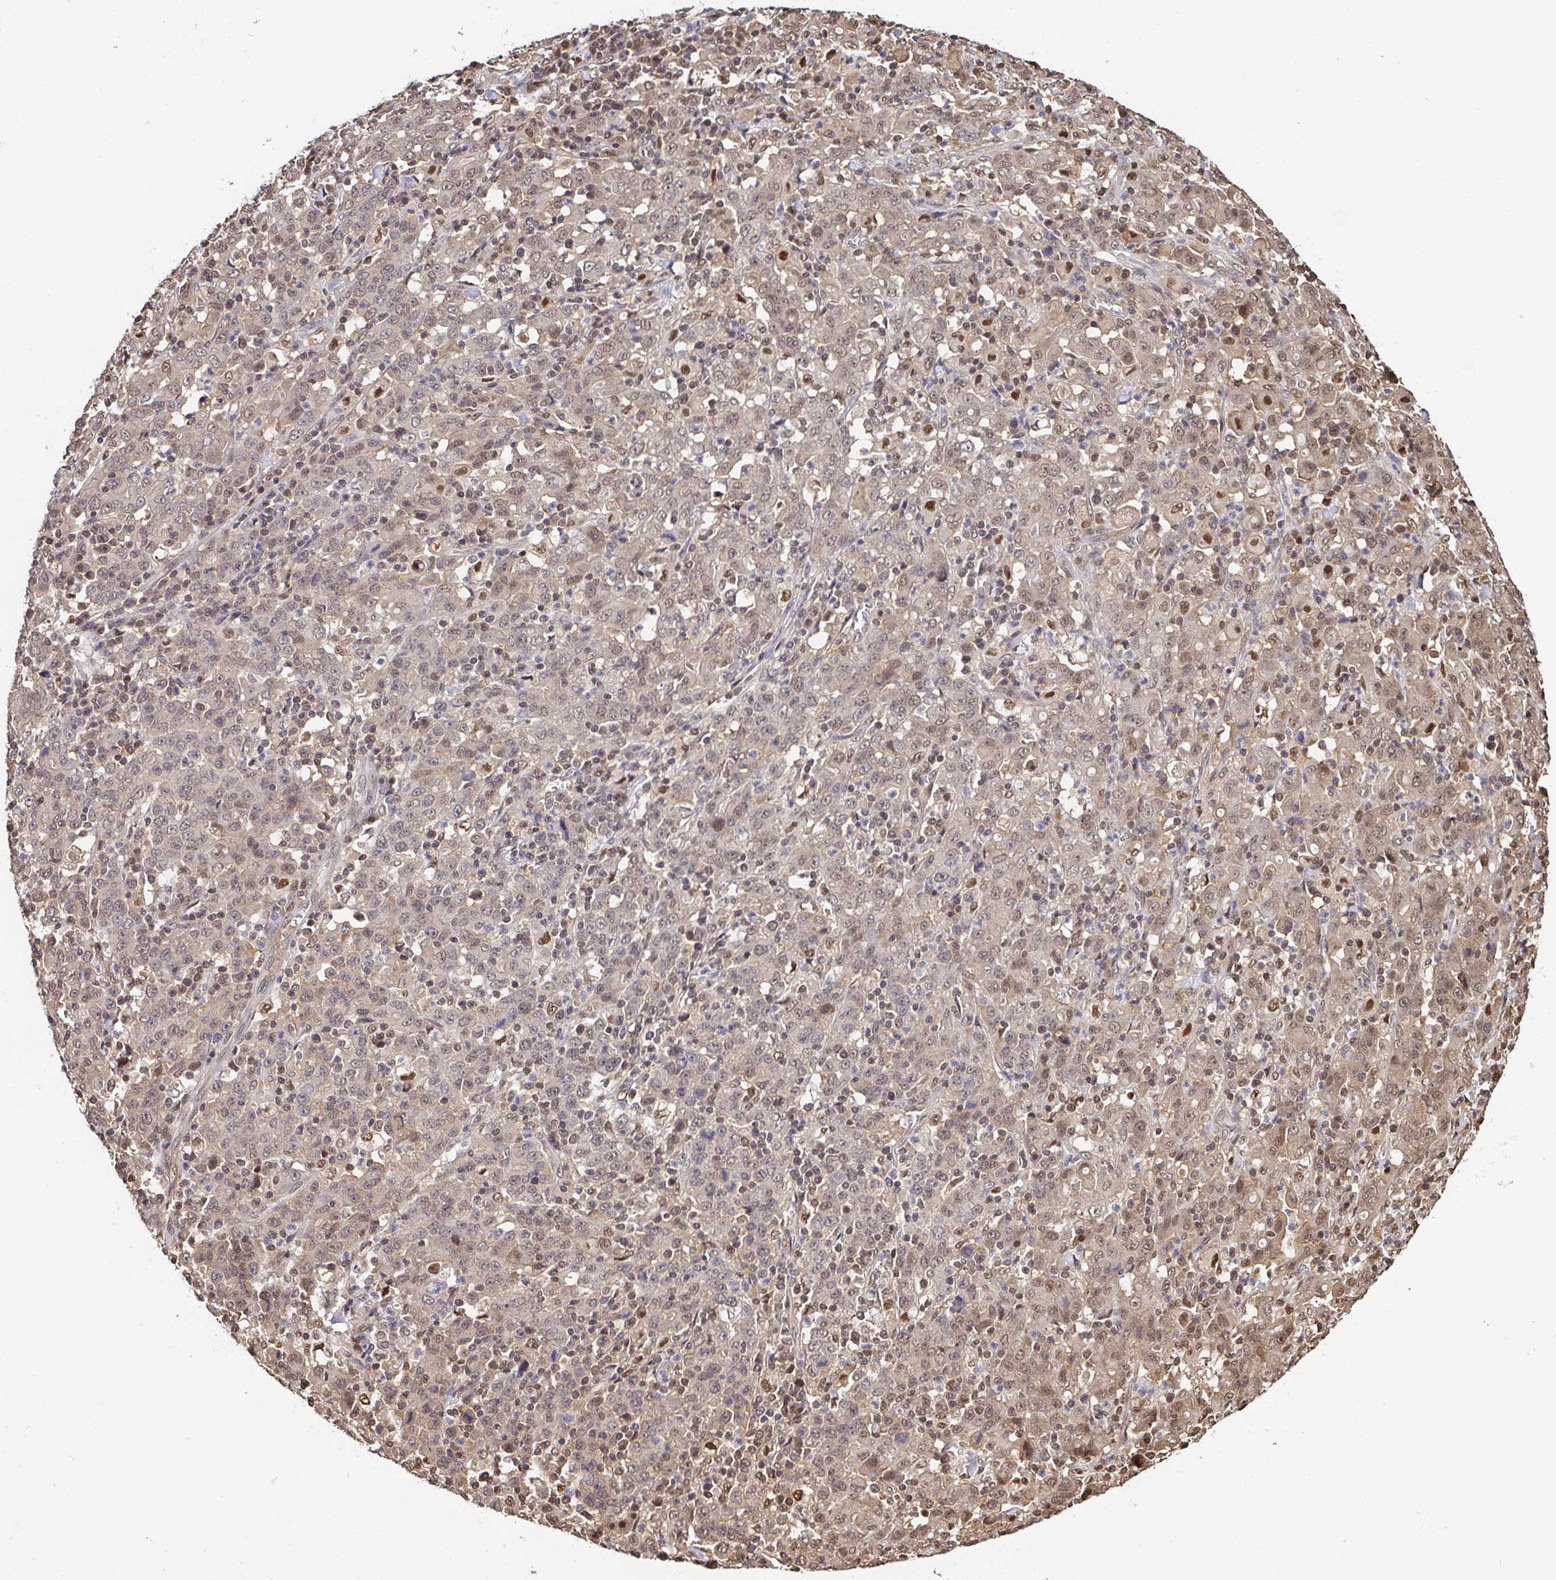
{"staining": {"intensity": "moderate", "quantity": "25%-75%", "location": "cytoplasmic/membranous,nuclear"}, "tissue": "stomach cancer", "cell_type": "Tumor cells", "image_type": "cancer", "snomed": [{"axis": "morphology", "description": "Adenocarcinoma, NOS"}, {"axis": "topography", "description": "Stomach, upper"}], "caption": "Protein expression analysis of stomach cancer (adenocarcinoma) displays moderate cytoplasmic/membranous and nuclear staining in about 25%-75% of tumor cells. (DAB IHC, brown staining for protein, blue staining for nuclei).", "gene": "PSMB9", "patient": {"sex": "male", "age": 69}}